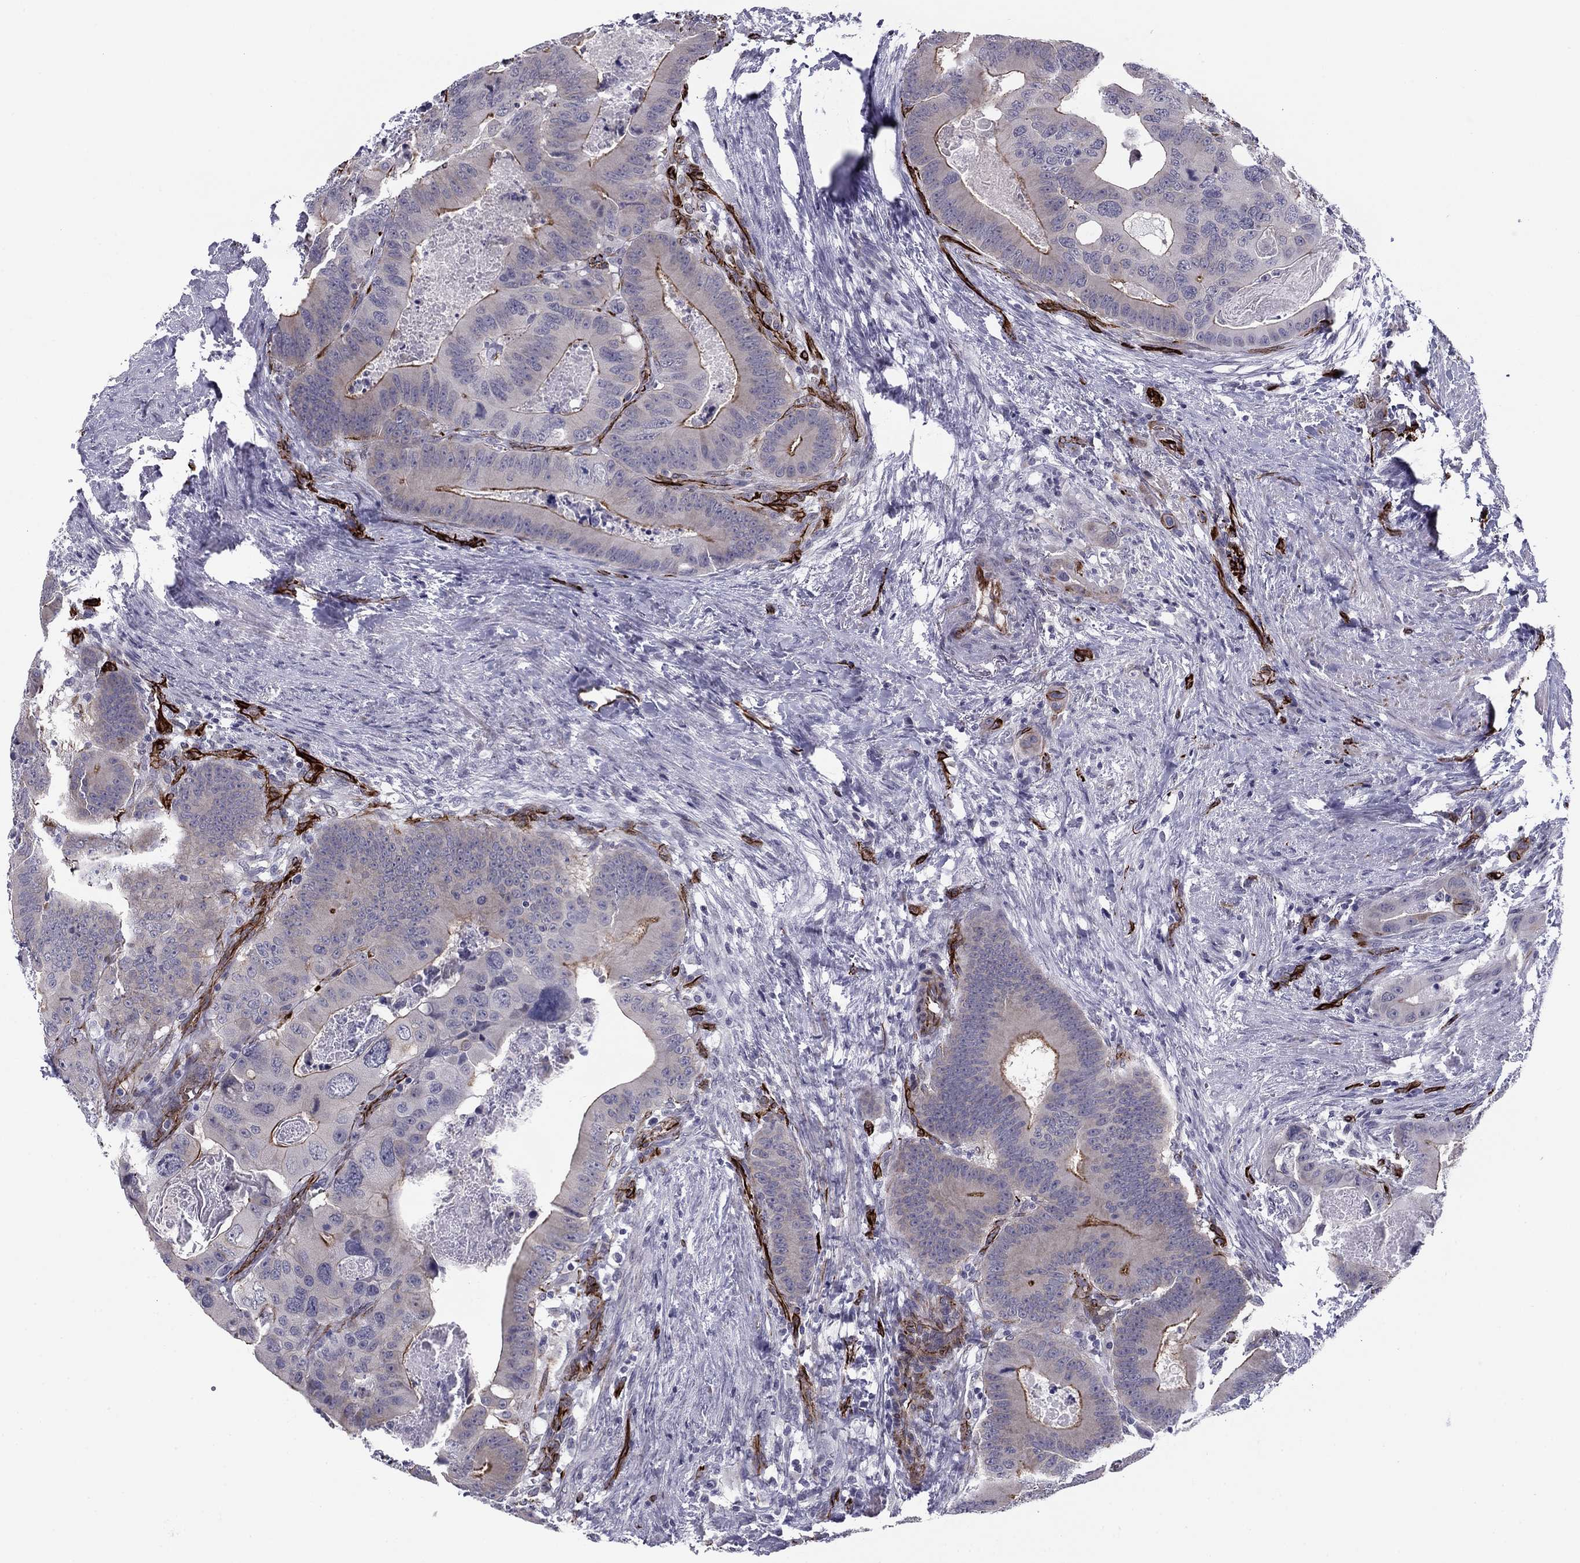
{"staining": {"intensity": "moderate", "quantity": "<25%", "location": "cytoplasmic/membranous"}, "tissue": "colorectal cancer", "cell_type": "Tumor cells", "image_type": "cancer", "snomed": [{"axis": "morphology", "description": "Adenocarcinoma, NOS"}, {"axis": "topography", "description": "Rectum"}], "caption": "Immunohistochemistry (IHC) (DAB (3,3'-diaminobenzidine)) staining of colorectal adenocarcinoma displays moderate cytoplasmic/membranous protein positivity in approximately <25% of tumor cells.", "gene": "ANKS4B", "patient": {"sex": "male", "age": 64}}